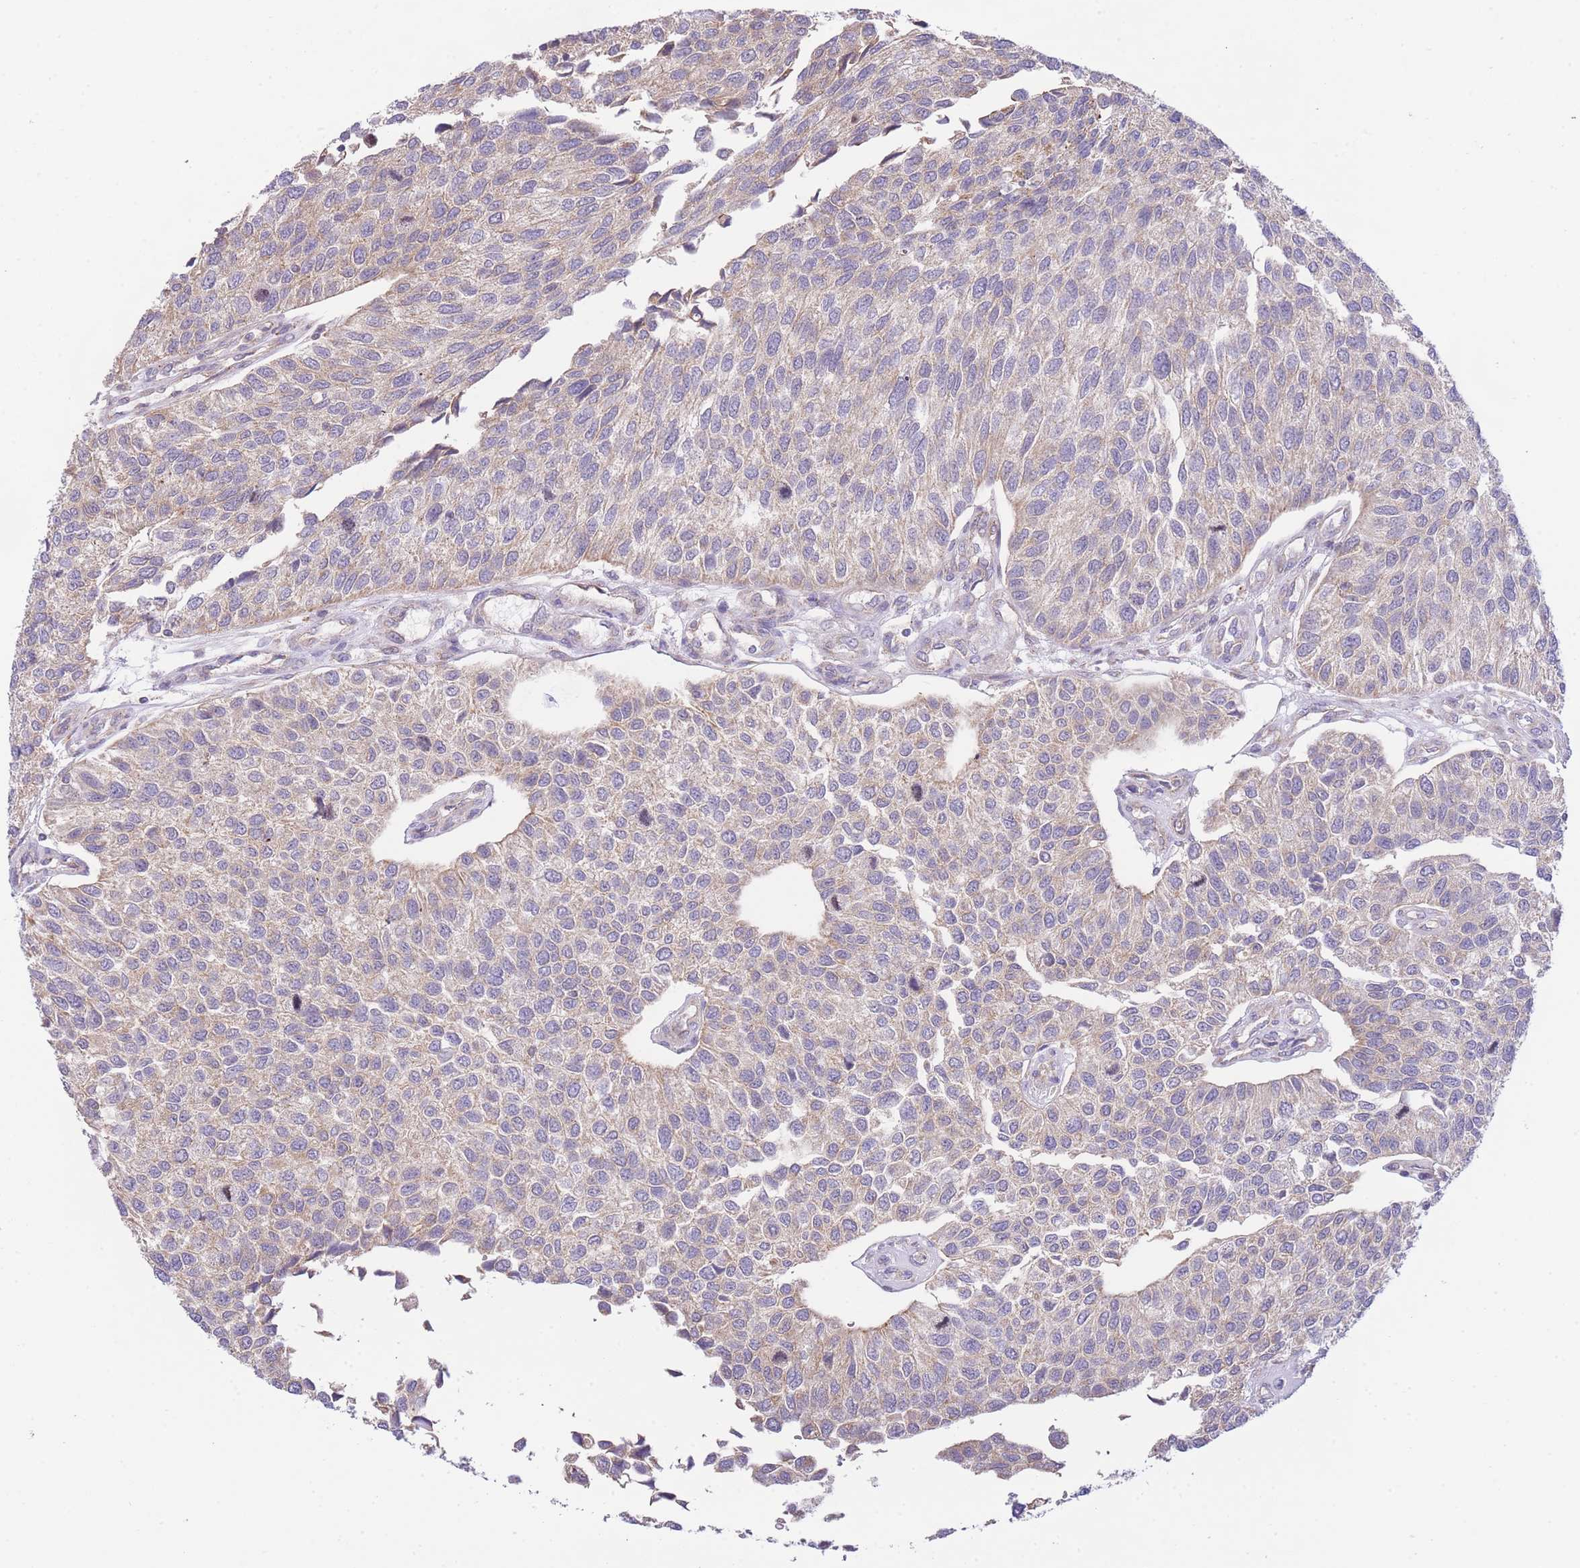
{"staining": {"intensity": "weak", "quantity": ">75%", "location": "cytoplasmic/membranous"}, "tissue": "urothelial cancer", "cell_type": "Tumor cells", "image_type": "cancer", "snomed": [{"axis": "morphology", "description": "Urothelial carcinoma, NOS"}, {"axis": "topography", "description": "Urinary bladder"}], "caption": "About >75% of tumor cells in urothelial cancer show weak cytoplasmic/membranous protein staining as visualized by brown immunohistochemical staining.", "gene": "CTBP1", "patient": {"sex": "male", "age": 55}}